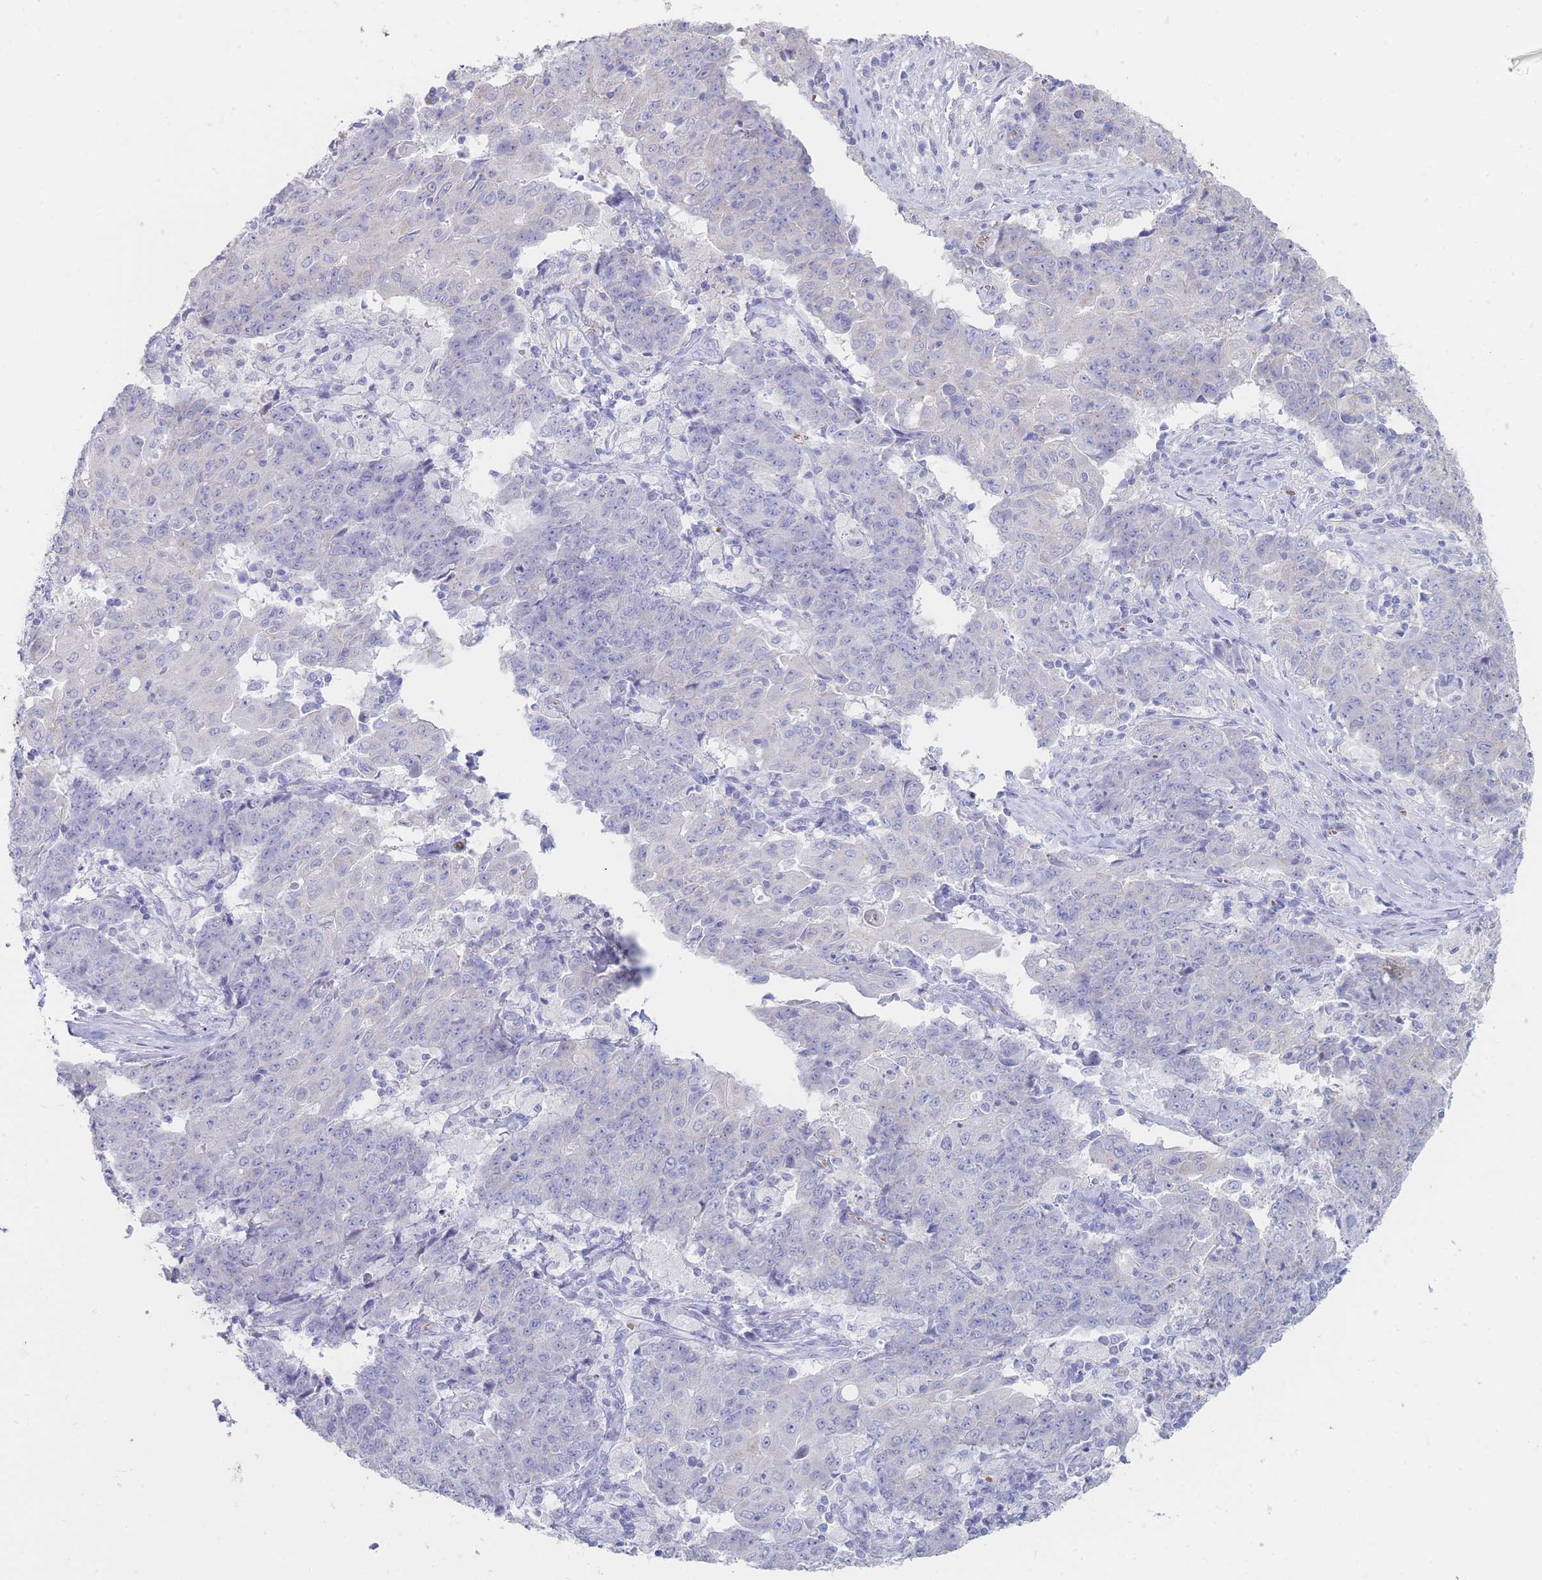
{"staining": {"intensity": "negative", "quantity": "none", "location": "none"}, "tissue": "ovarian cancer", "cell_type": "Tumor cells", "image_type": "cancer", "snomed": [{"axis": "morphology", "description": "Carcinoma, endometroid"}, {"axis": "topography", "description": "Ovary"}], "caption": "This is a histopathology image of IHC staining of endometroid carcinoma (ovarian), which shows no positivity in tumor cells. Nuclei are stained in blue.", "gene": "HBG2", "patient": {"sex": "female", "age": 42}}